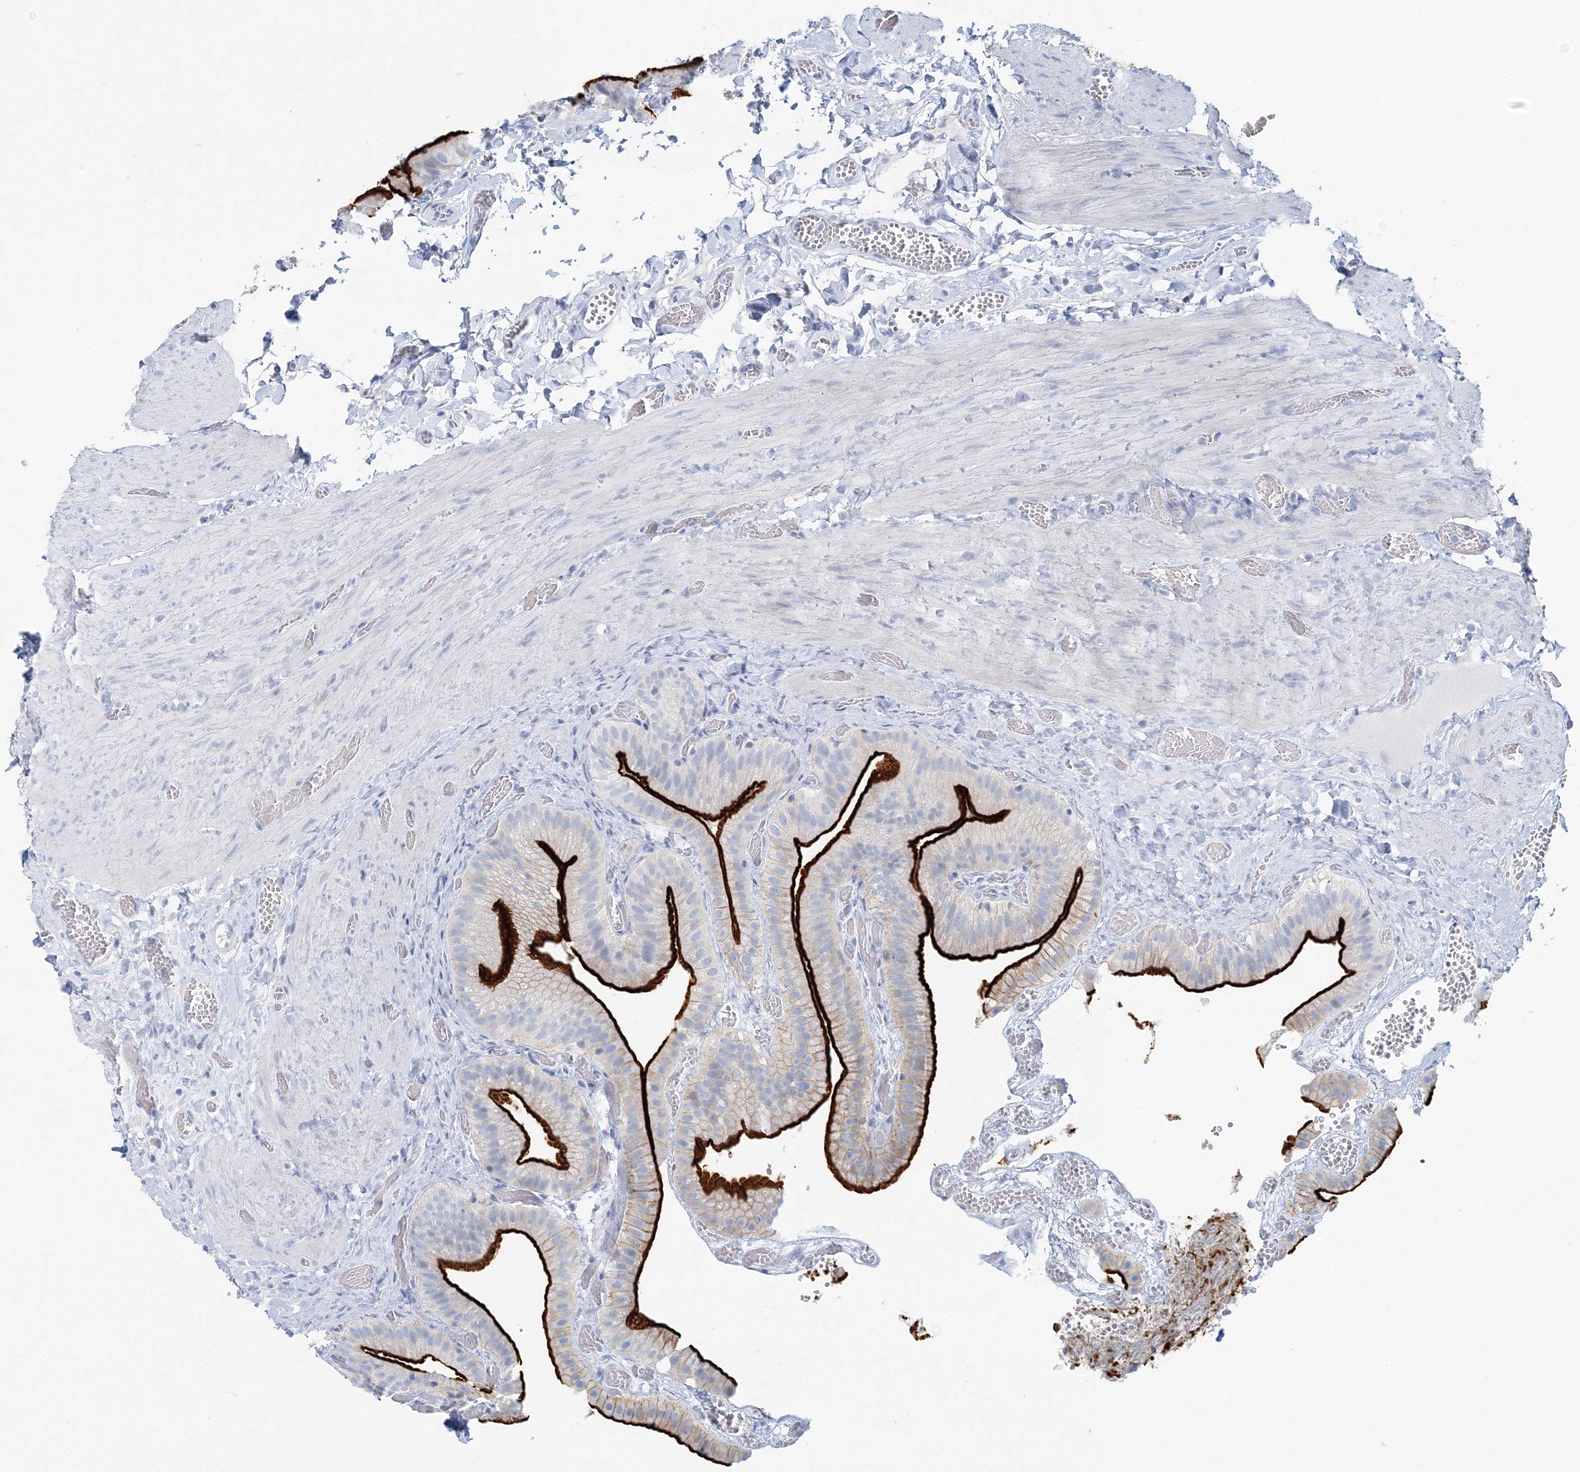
{"staining": {"intensity": "strong", "quantity": ">75%", "location": "cytoplasmic/membranous"}, "tissue": "gallbladder", "cell_type": "Glandular cells", "image_type": "normal", "snomed": [{"axis": "morphology", "description": "Normal tissue, NOS"}, {"axis": "topography", "description": "Gallbladder"}], "caption": "IHC micrograph of unremarkable human gallbladder stained for a protein (brown), which demonstrates high levels of strong cytoplasmic/membranous positivity in about >75% of glandular cells.", "gene": "VILL", "patient": {"sex": "female", "age": 64}}